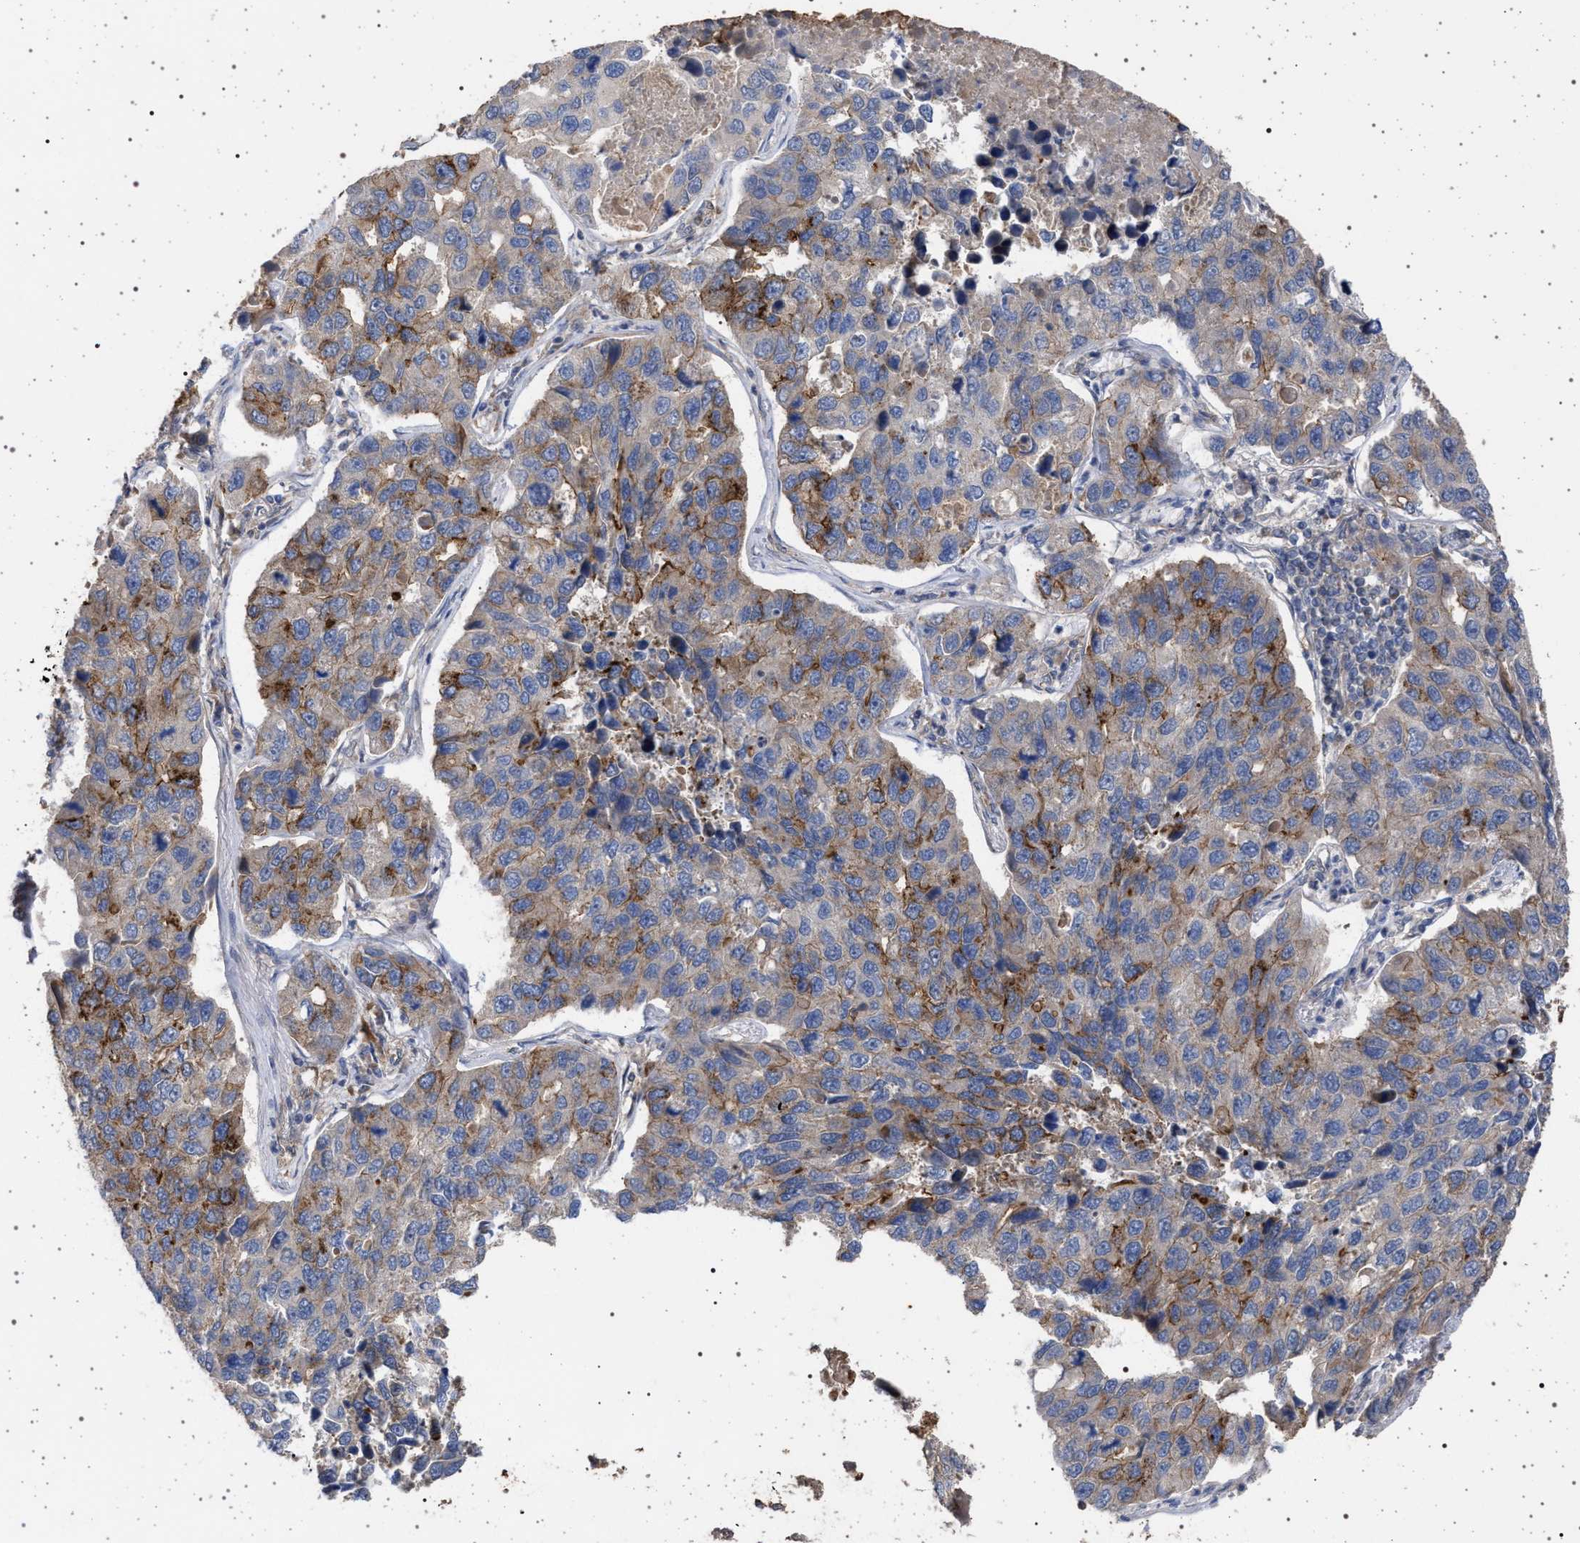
{"staining": {"intensity": "moderate", "quantity": "25%-75%", "location": "cytoplasmic/membranous"}, "tissue": "lung cancer", "cell_type": "Tumor cells", "image_type": "cancer", "snomed": [{"axis": "morphology", "description": "Adenocarcinoma, NOS"}, {"axis": "topography", "description": "Lung"}], "caption": "Immunohistochemical staining of adenocarcinoma (lung) exhibits medium levels of moderate cytoplasmic/membranous protein positivity in approximately 25%-75% of tumor cells.", "gene": "IFT20", "patient": {"sex": "male", "age": 64}}